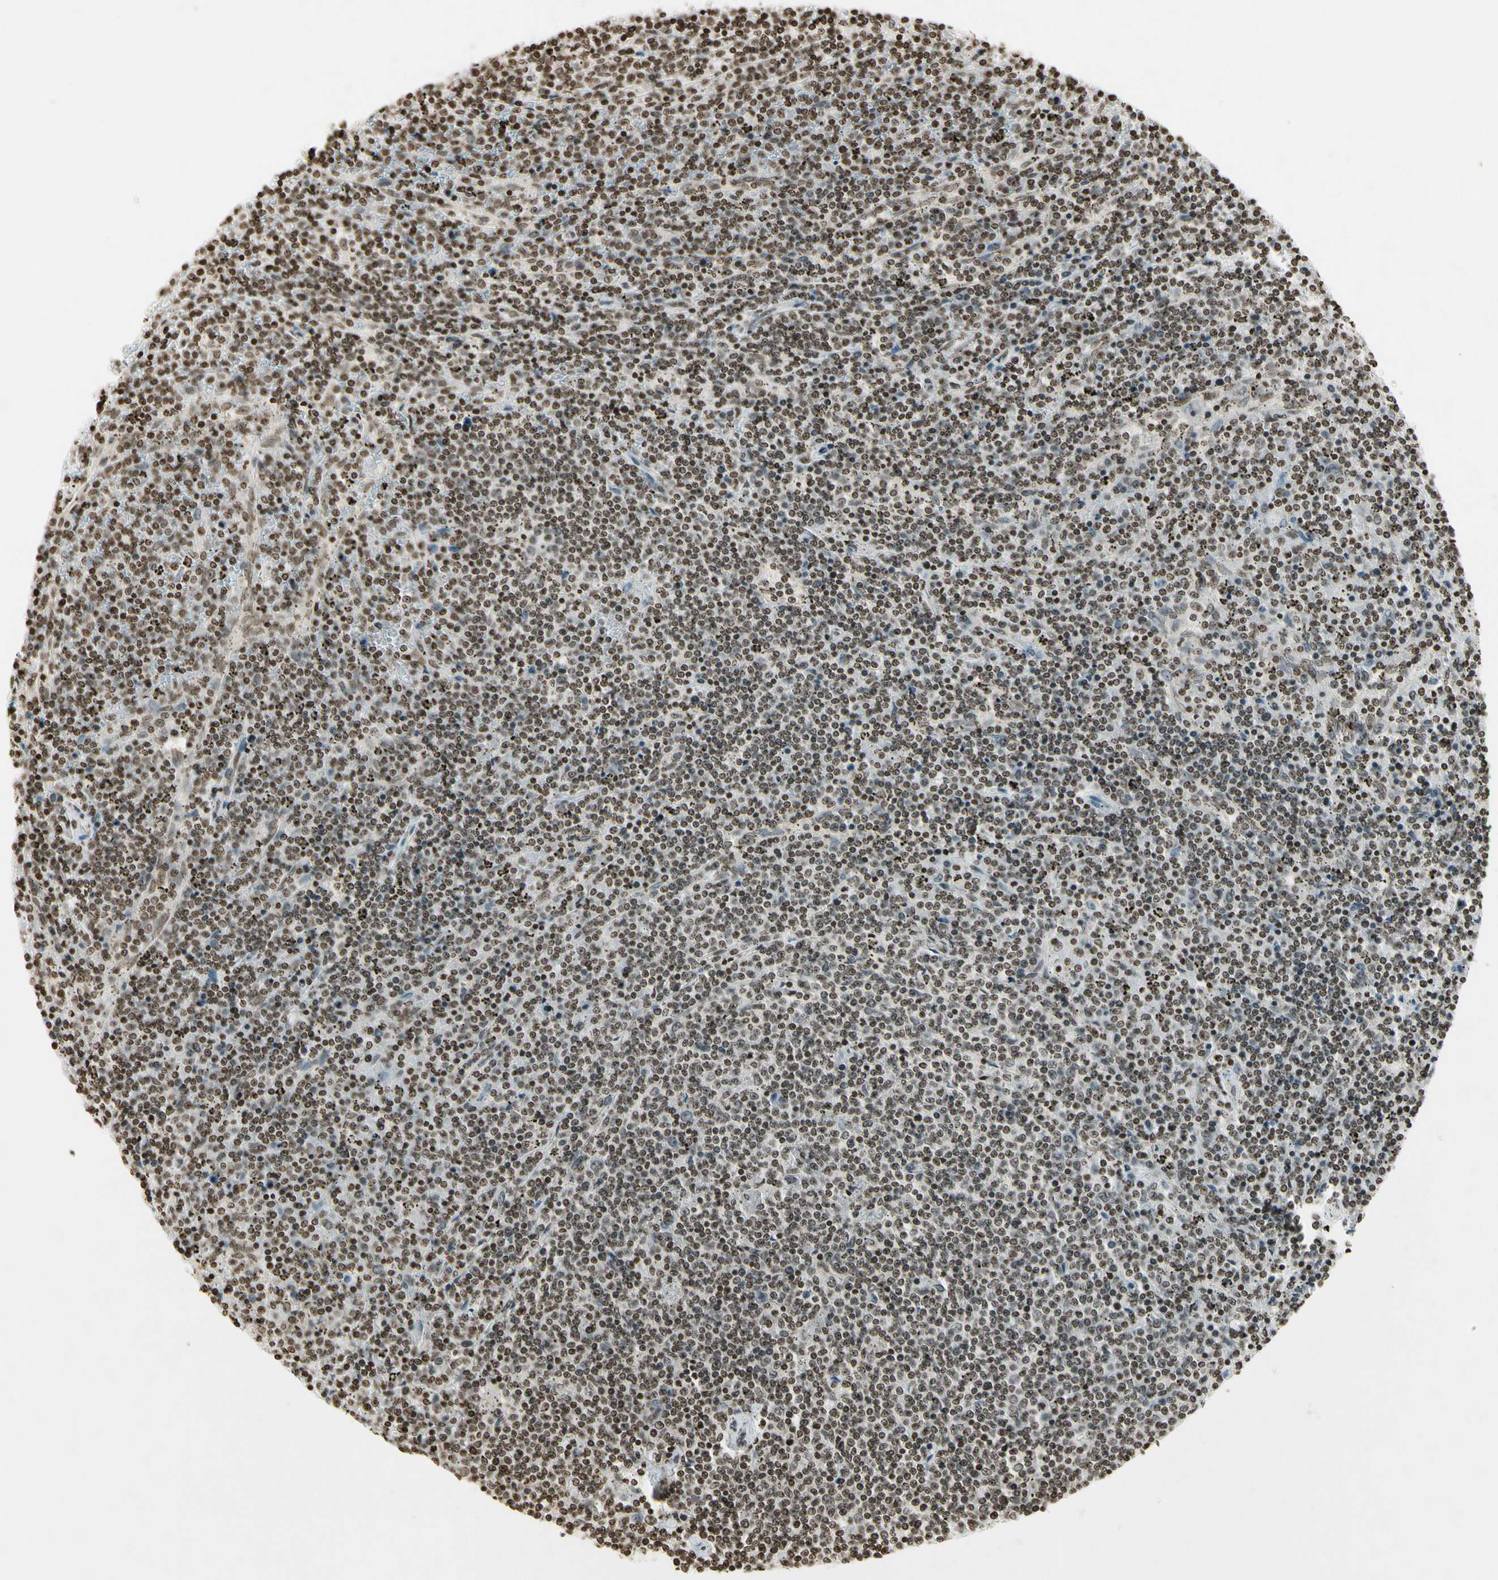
{"staining": {"intensity": "moderate", "quantity": ">75%", "location": "nuclear"}, "tissue": "lymphoma", "cell_type": "Tumor cells", "image_type": "cancer", "snomed": [{"axis": "morphology", "description": "Malignant lymphoma, non-Hodgkin's type, Low grade"}, {"axis": "topography", "description": "Spleen"}], "caption": "Malignant lymphoma, non-Hodgkin's type (low-grade) tissue displays moderate nuclear staining in about >75% of tumor cells", "gene": "RORA", "patient": {"sex": "female", "age": 50}}